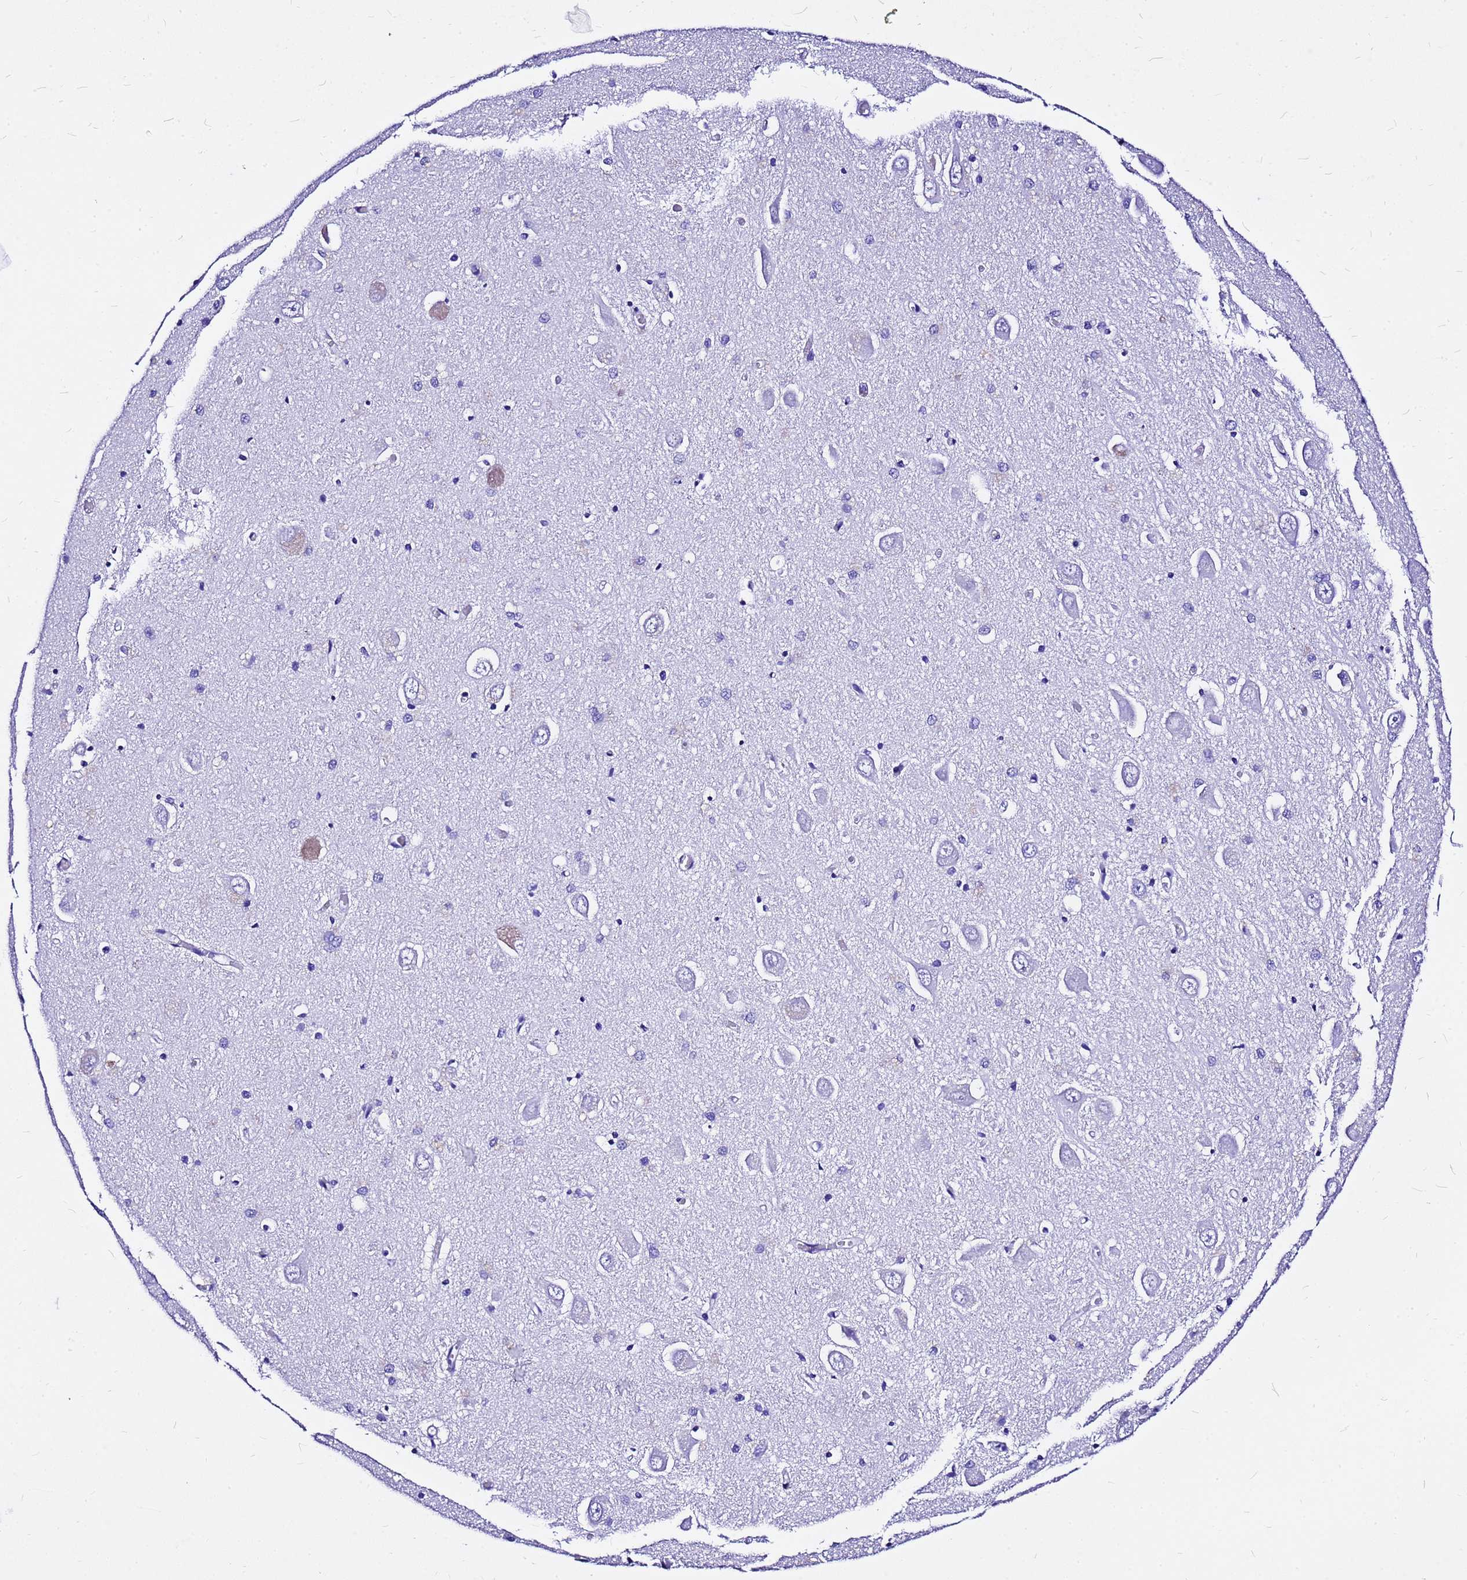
{"staining": {"intensity": "negative", "quantity": "none", "location": "none"}, "tissue": "hippocampus", "cell_type": "Glial cells", "image_type": "normal", "snomed": [{"axis": "morphology", "description": "Normal tissue, NOS"}, {"axis": "topography", "description": "Hippocampus"}], "caption": "IHC image of benign hippocampus: hippocampus stained with DAB (3,3'-diaminobenzidine) displays no significant protein staining in glial cells. (Stains: DAB IHC with hematoxylin counter stain, Microscopy: brightfield microscopy at high magnification).", "gene": "HERC4", "patient": {"sex": "male", "age": 70}}